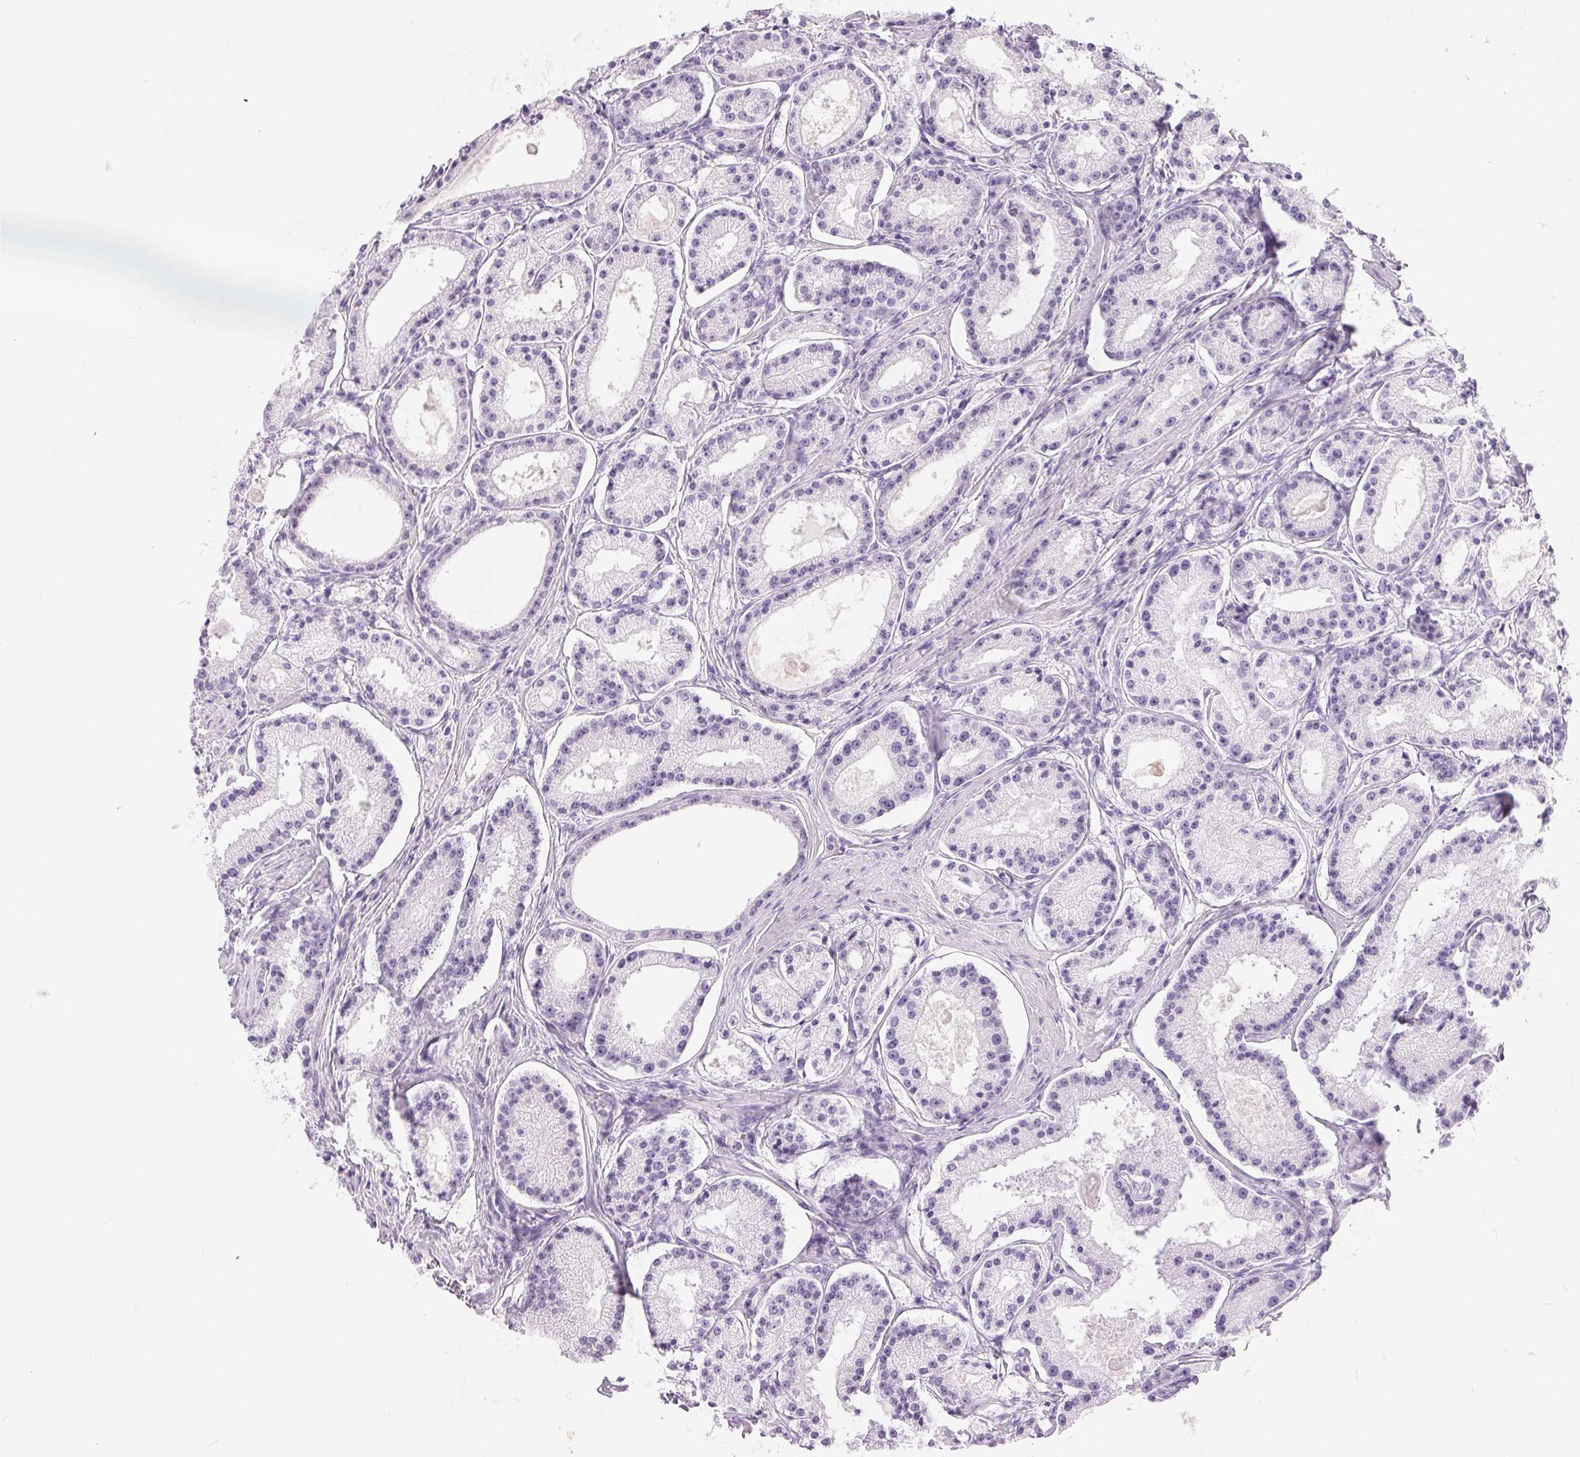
{"staining": {"intensity": "negative", "quantity": "none", "location": "none"}, "tissue": "prostate cancer", "cell_type": "Tumor cells", "image_type": "cancer", "snomed": [{"axis": "morphology", "description": "Adenocarcinoma, Low grade"}, {"axis": "topography", "description": "Prostate"}], "caption": "High power microscopy photomicrograph of an immunohistochemistry (IHC) image of prostate cancer, revealing no significant staining in tumor cells.", "gene": "XDH", "patient": {"sex": "male", "age": 57}}